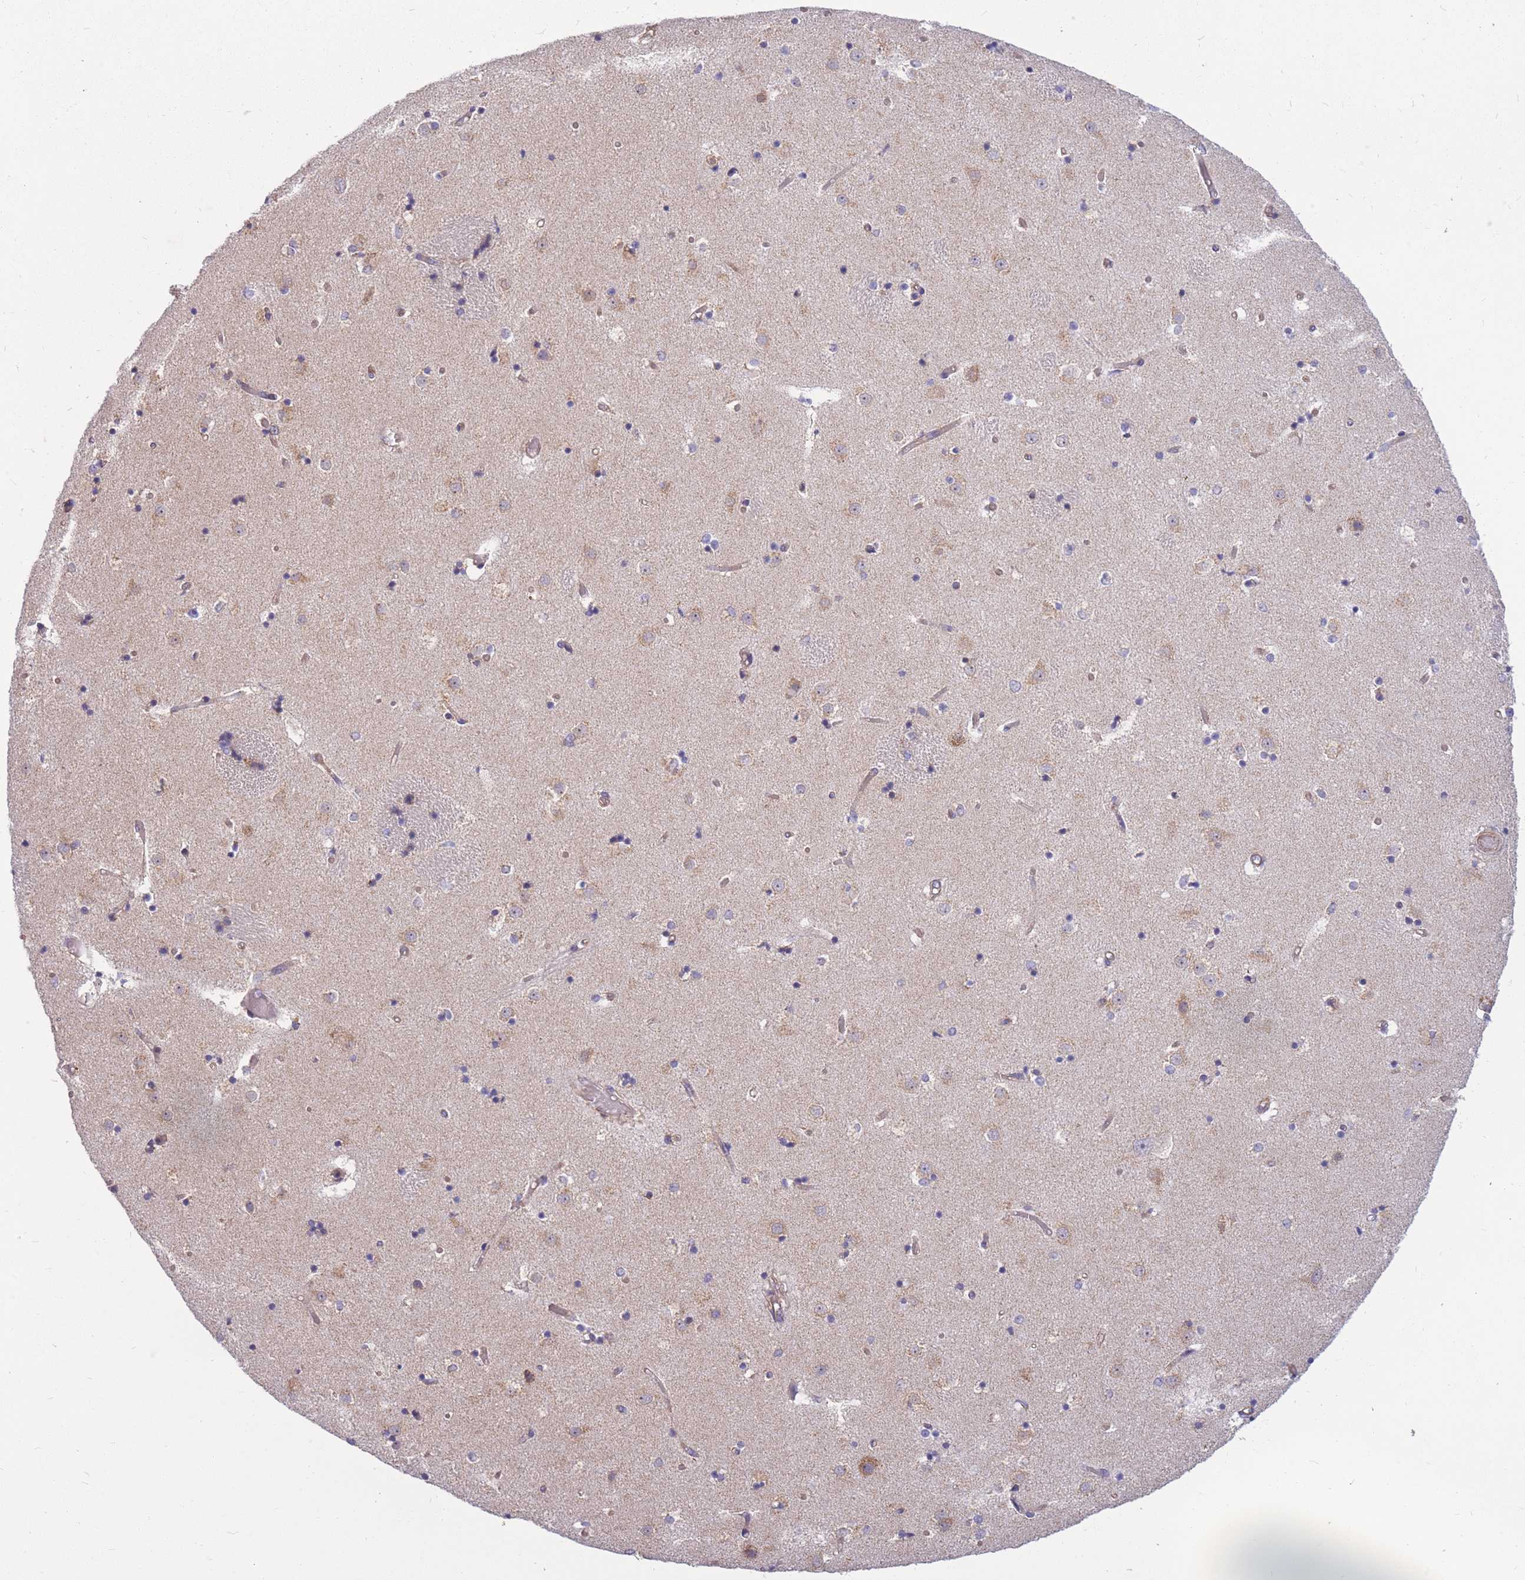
{"staining": {"intensity": "negative", "quantity": "none", "location": "none"}, "tissue": "caudate", "cell_type": "Glial cells", "image_type": "normal", "snomed": [{"axis": "morphology", "description": "Normal tissue, NOS"}, {"axis": "topography", "description": "Lateral ventricle wall"}], "caption": "High power microscopy photomicrograph of an IHC histopathology image of benign caudate, revealing no significant staining in glial cells.", "gene": "MRPS9", "patient": {"sex": "female", "age": 52}}